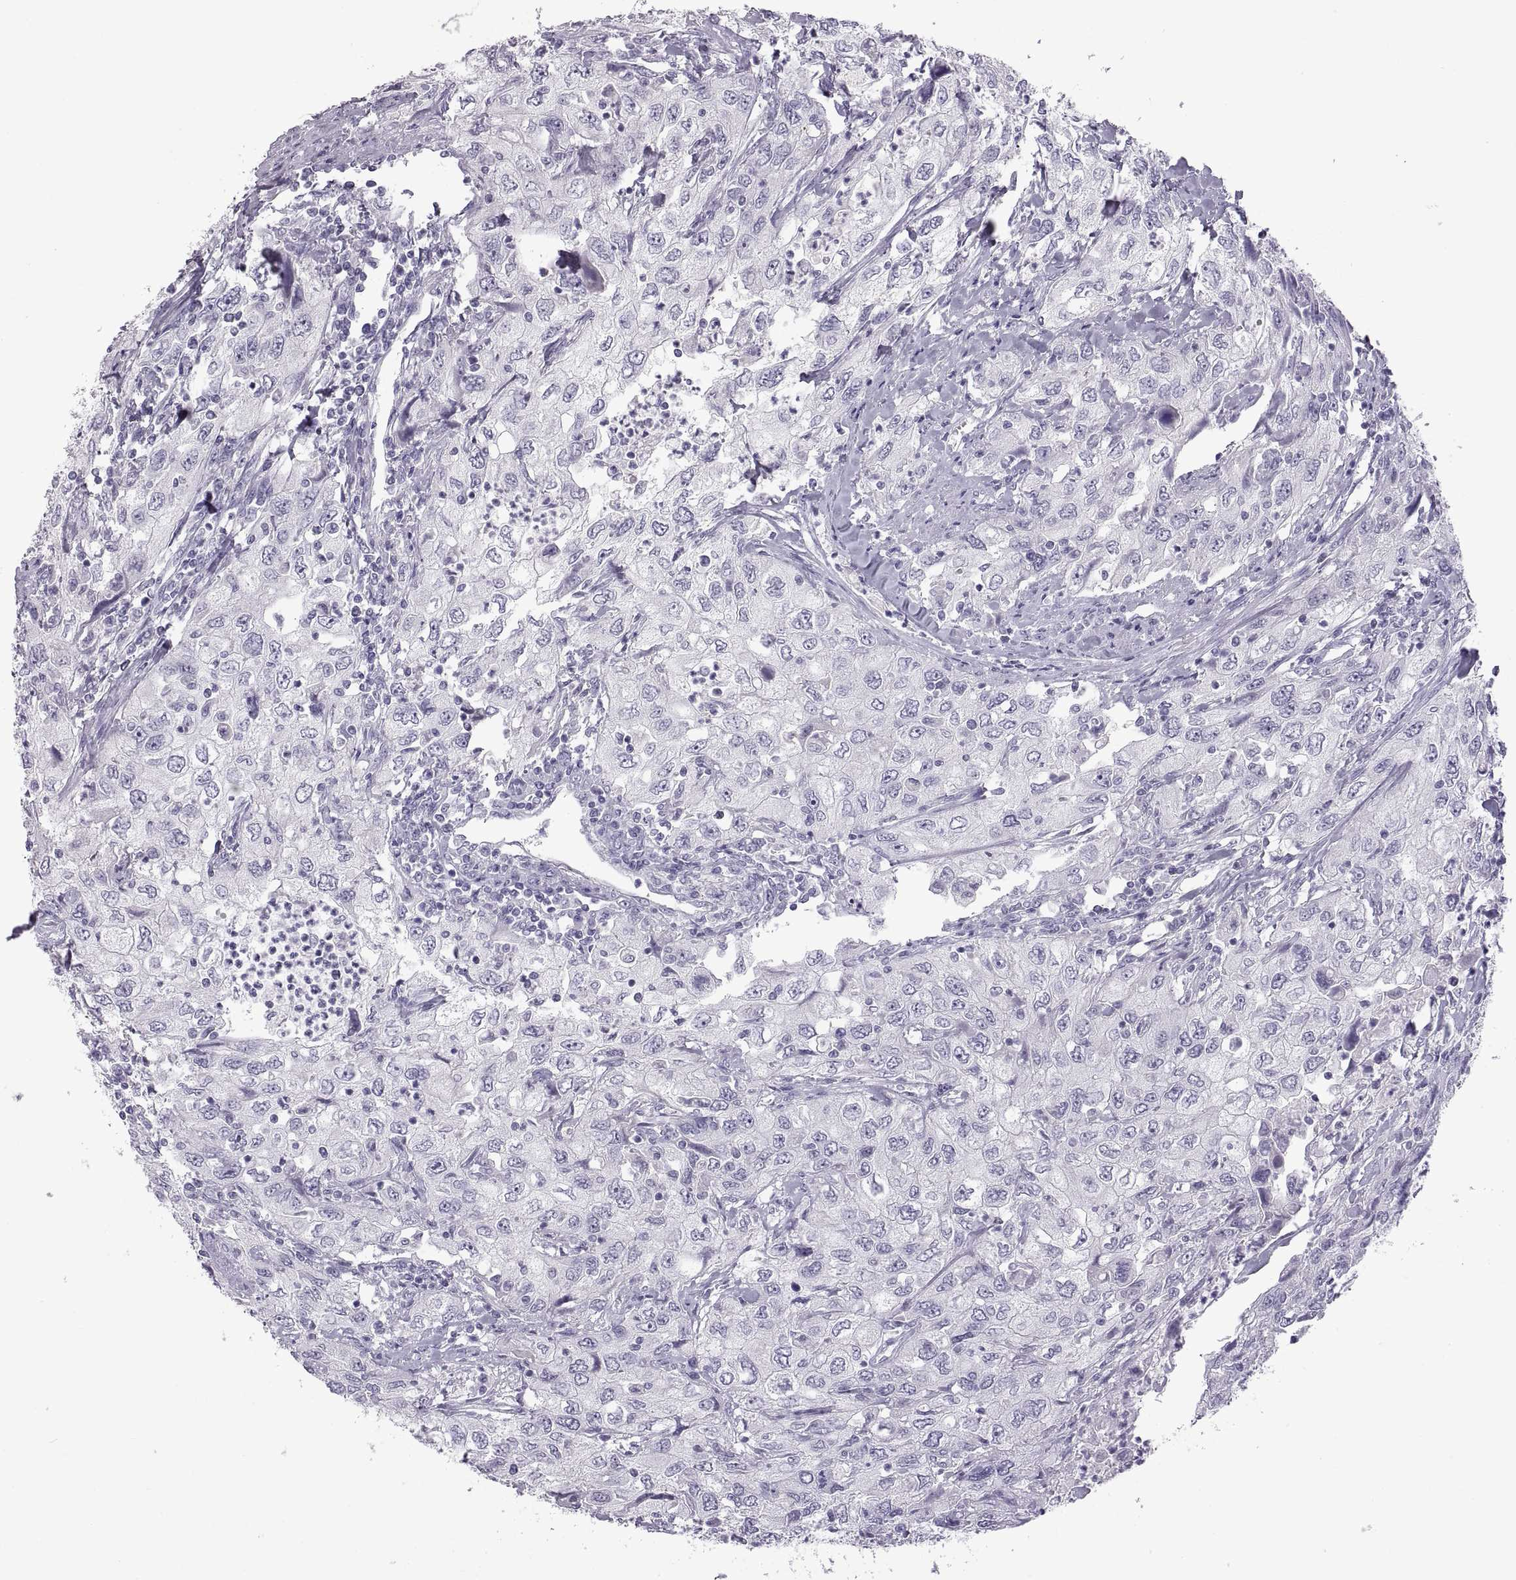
{"staining": {"intensity": "negative", "quantity": "none", "location": "none"}, "tissue": "urothelial cancer", "cell_type": "Tumor cells", "image_type": "cancer", "snomed": [{"axis": "morphology", "description": "Urothelial carcinoma, High grade"}, {"axis": "topography", "description": "Urinary bladder"}], "caption": "Immunohistochemistry (IHC) image of urothelial carcinoma (high-grade) stained for a protein (brown), which reveals no staining in tumor cells.", "gene": "RDM1", "patient": {"sex": "male", "age": 76}}